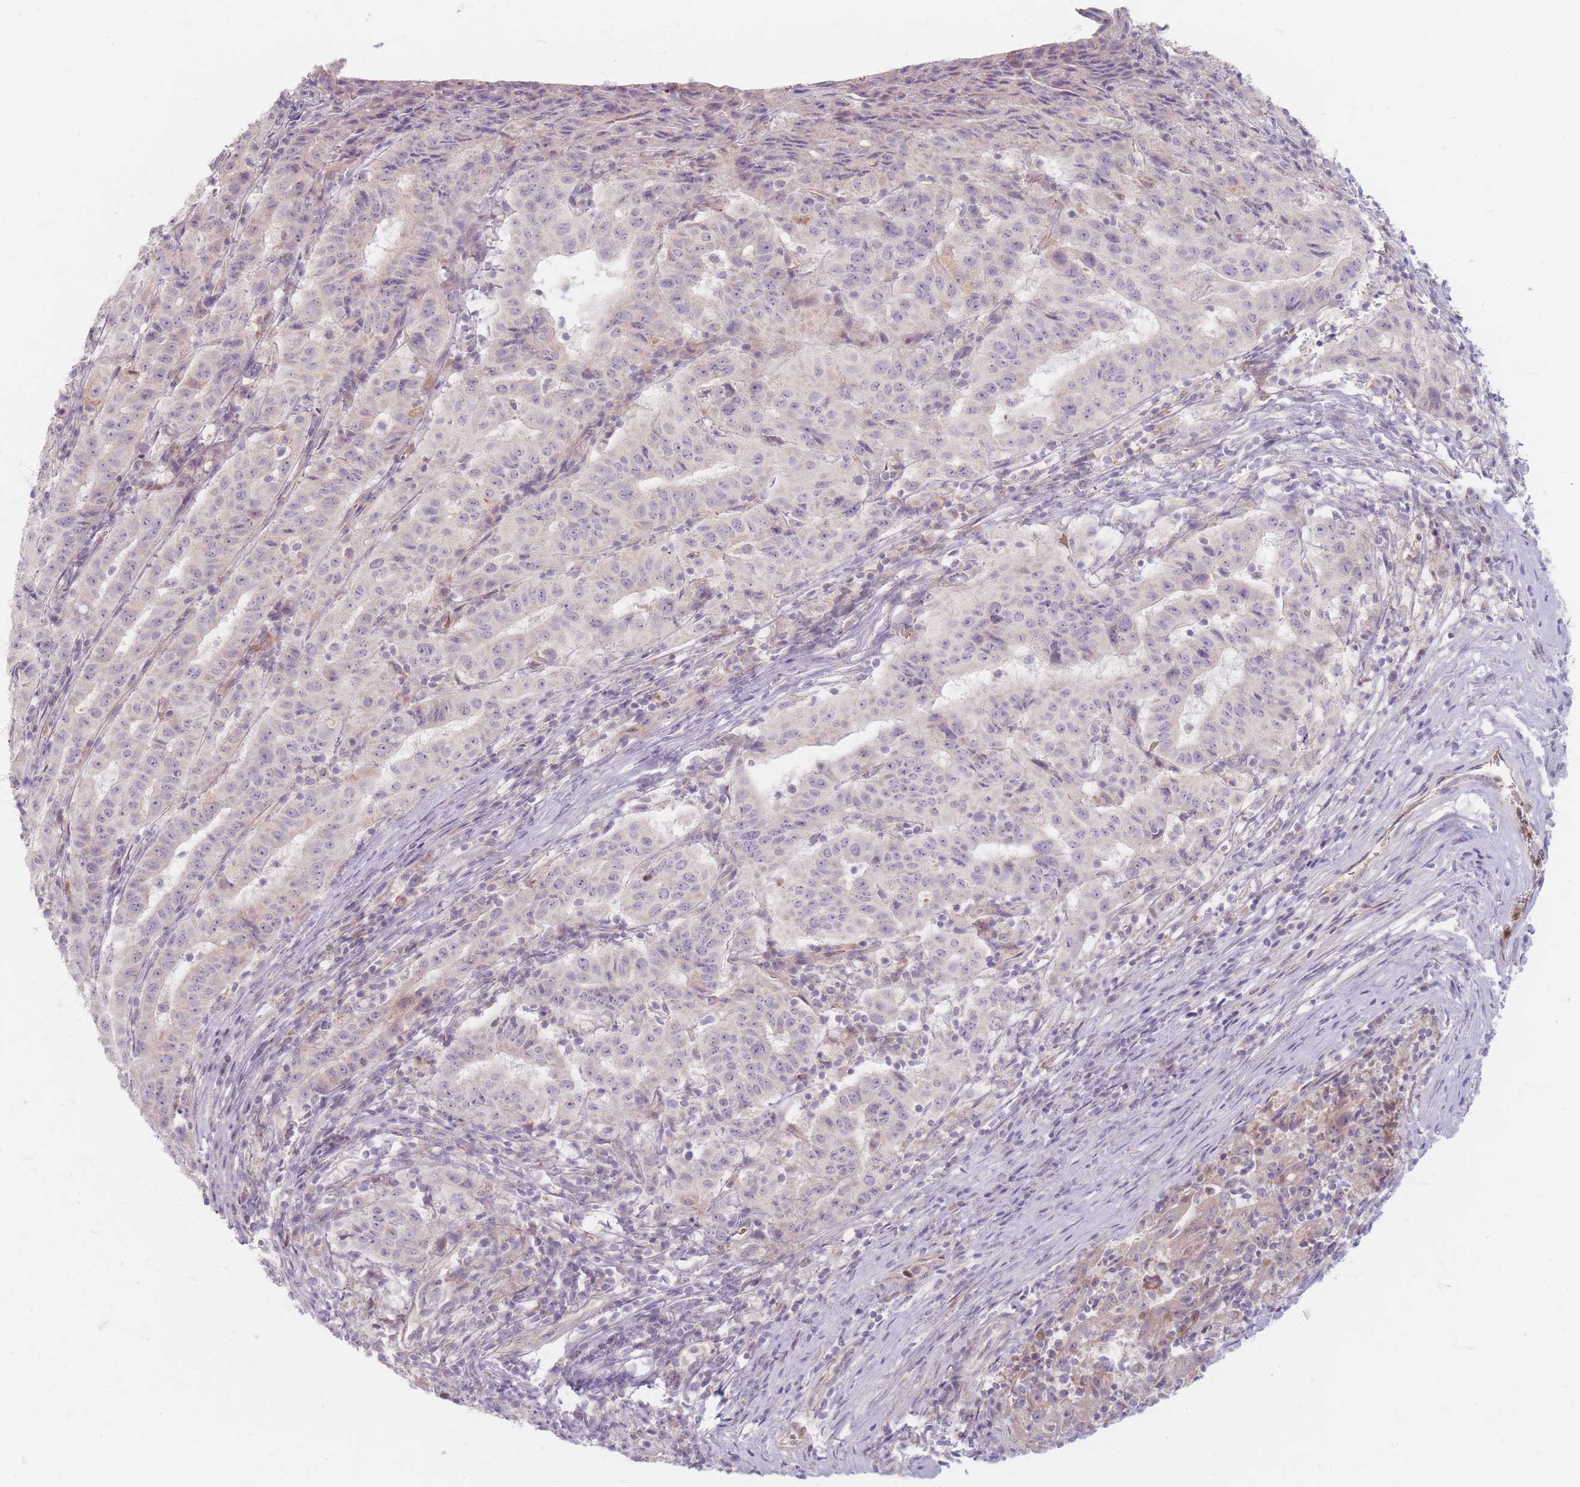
{"staining": {"intensity": "negative", "quantity": "none", "location": "none"}, "tissue": "pancreatic cancer", "cell_type": "Tumor cells", "image_type": "cancer", "snomed": [{"axis": "morphology", "description": "Adenocarcinoma, NOS"}, {"axis": "topography", "description": "Pancreas"}], "caption": "Tumor cells show no significant protein expression in pancreatic adenocarcinoma.", "gene": "CHCHD7", "patient": {"sex": "male", "age": 63}}